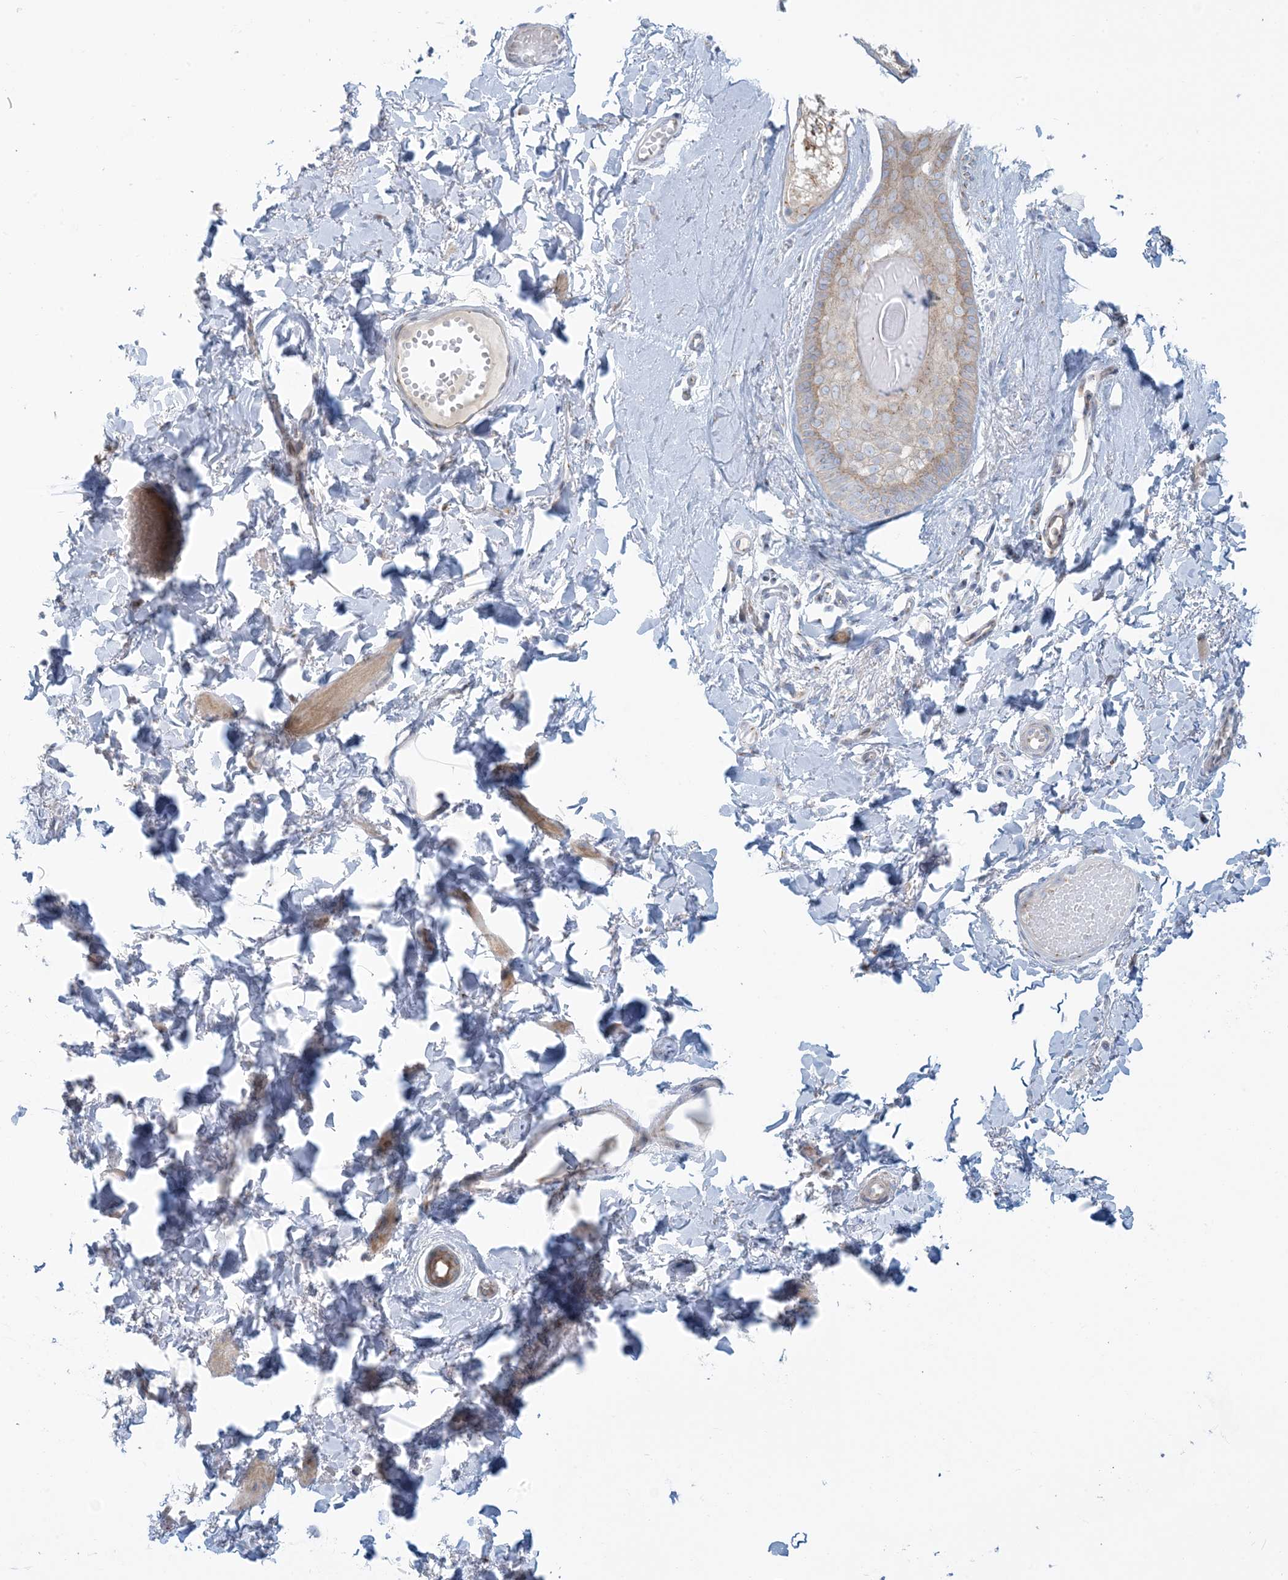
{"staining": {"intensity": "weak", "quantity": "25%-75%", "location": "cytoplasmic/membranous"}, "tissue": "skin", "cell_type": "Epidermal cells", "image_type": "normal", "snomed": [{"axis": "morphology", "description": "Normal tissue, NOS"}, {"axis": "morphology", "description": "Inflammation, NOS"}, {"axis": "topography", "description": "Vulva"}], "caption": "Protein analysis of unremarkable skin displays weak cytoplasmic/membranous expression in about 25%-75% of epidermal cells.", "gene": "AFTPH", "patient": {"sex": "female", "age": 84}}